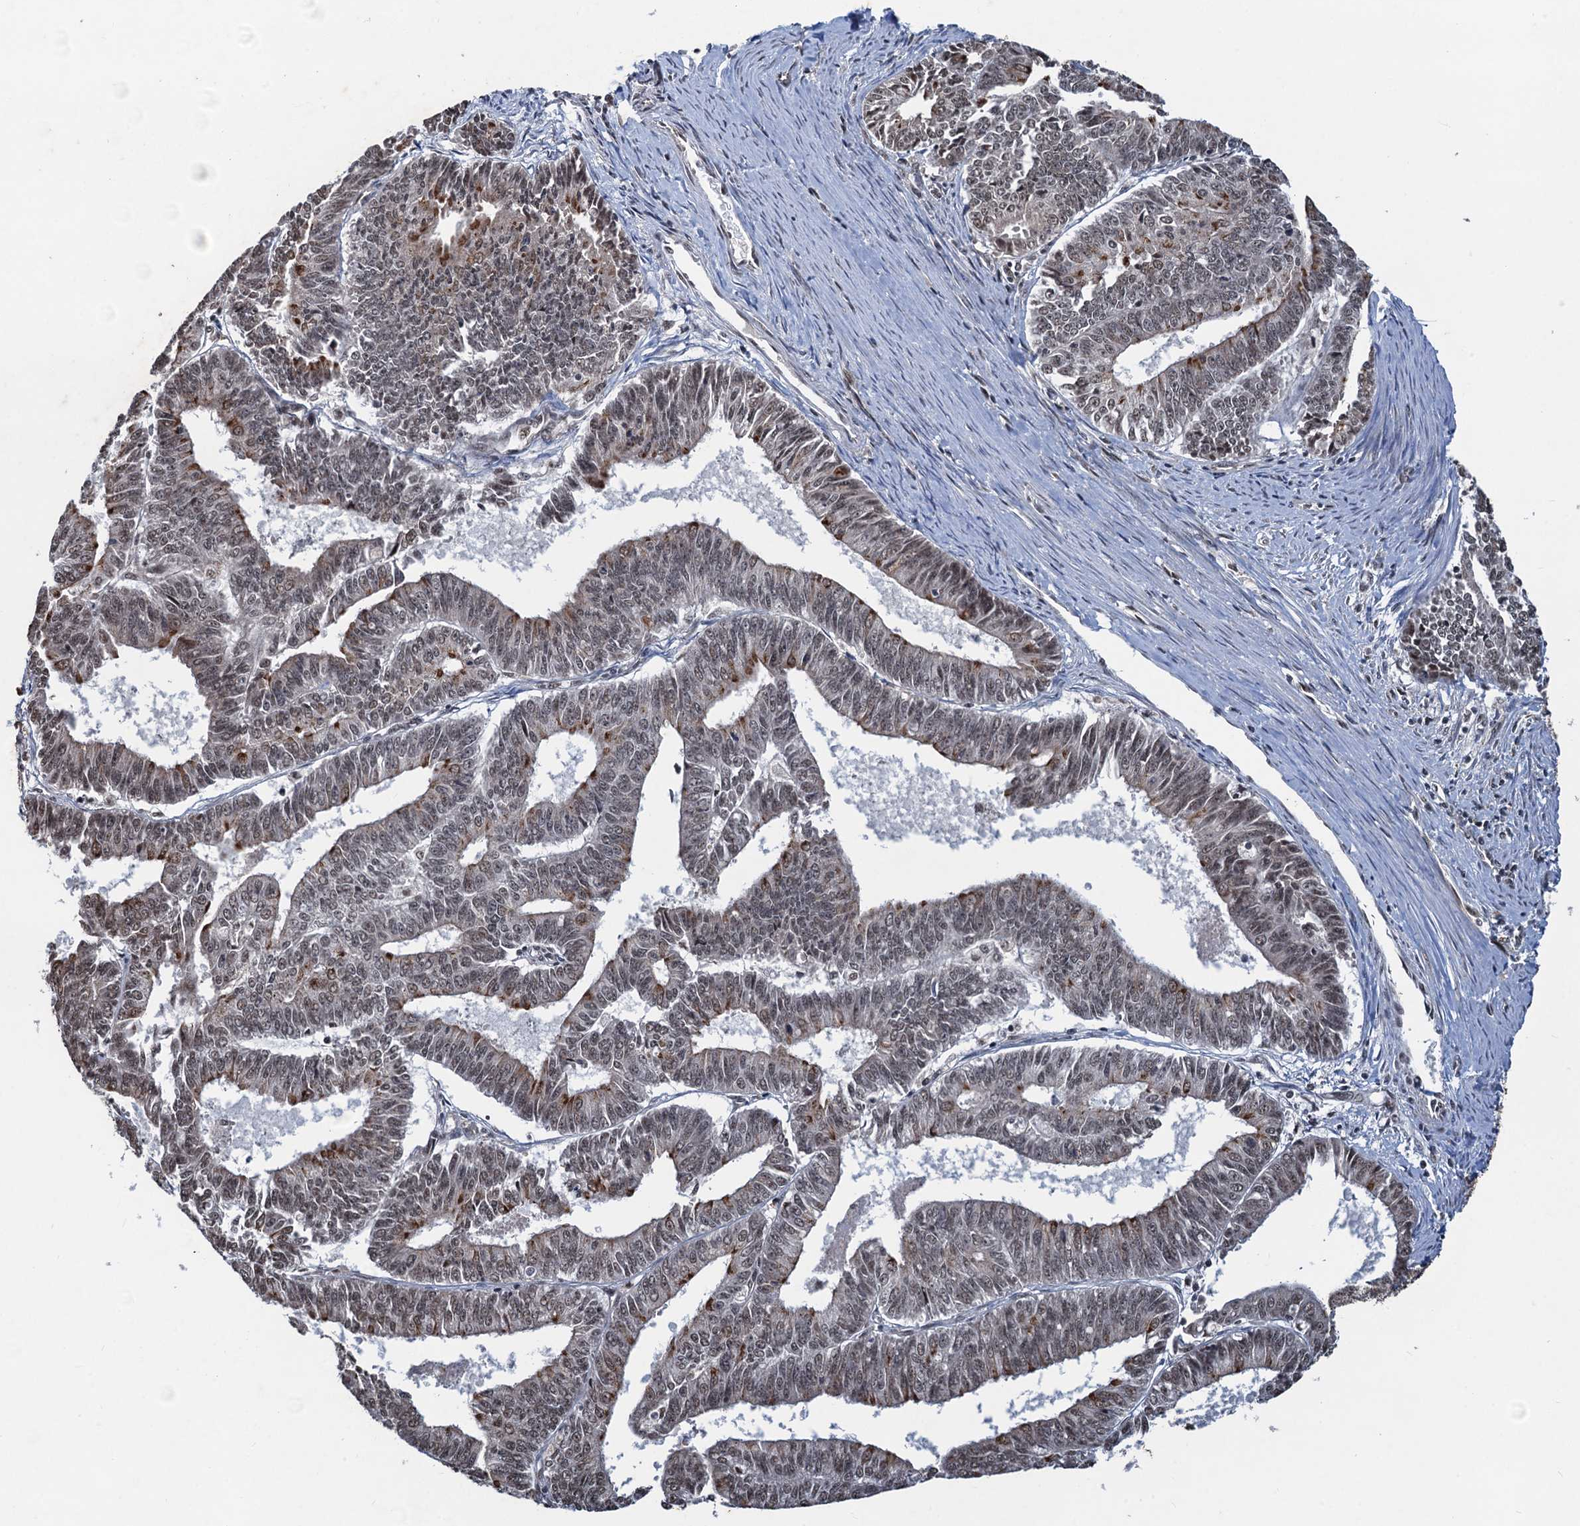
{"staining": {"intensity": "moderate", "quantity": "<25%", "location": "cytoplasmic/membranous,nuclear"}, "tissue": "endometrial cancer", "cell_type": "Tumor cells", "image_type": "cancer", "snomed": [{"axis": "morphology", "description": "Adenocarcinoma, NOS"}, {"axis": "topography", "description": "Endometrium"}], "caption": "A brown stain highlights moderate cytoplasmic/membranous and nuclear staining of a protein in human adenocarcinoma (endometrial) tumor cells. (brown staining indicates protein expression, while blue staining denotes nuclei).", "gene": "REP15", "patient": {"sex": "female", "age": 73}}